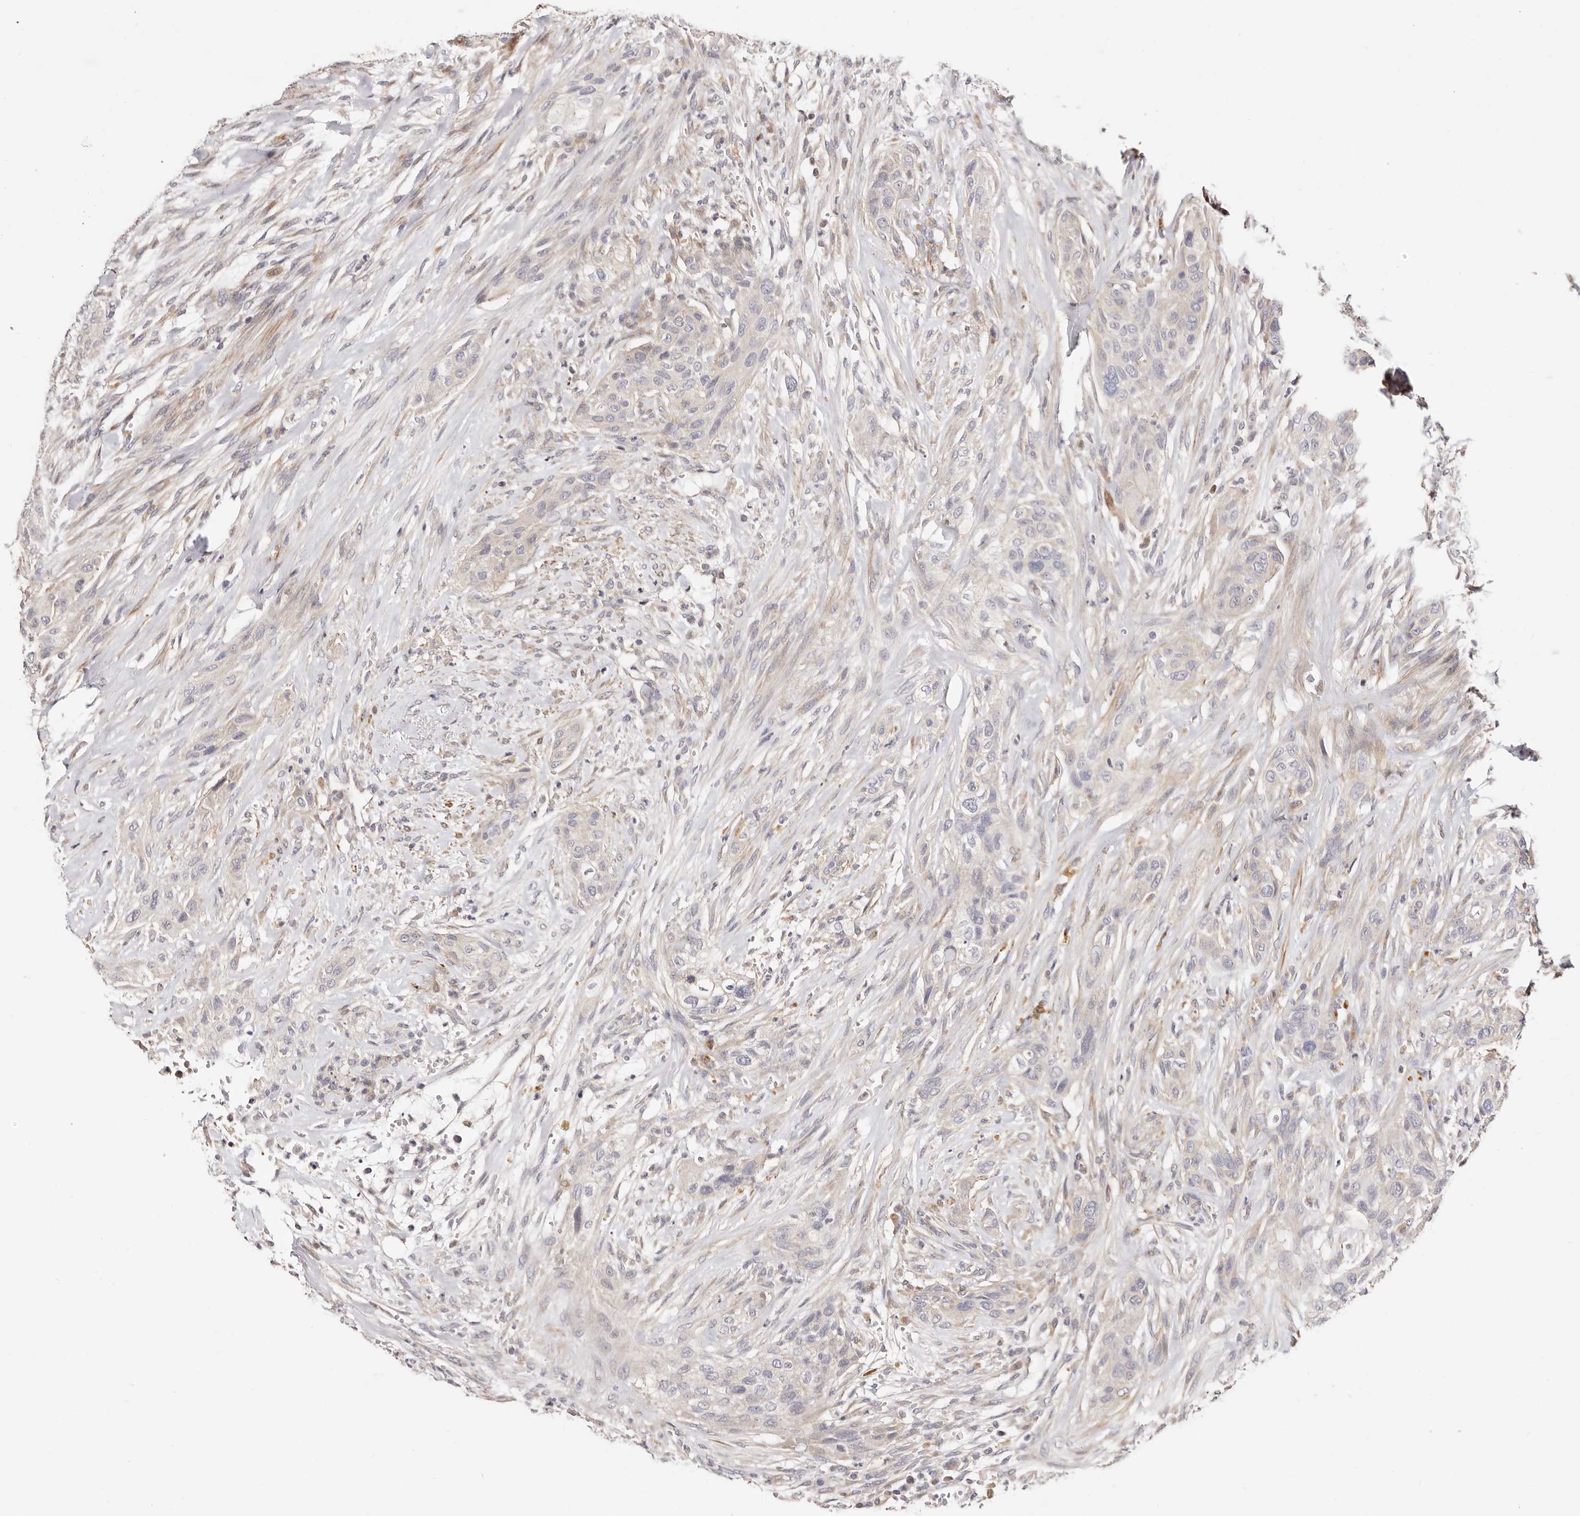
{"staining": {"intensity": "negative", "quantity": "none", "location": "none"}, "tissue": "urothelial cancer", "cell_type": "Tumor cells", "image_type": "cancer", "snomed": [{"axis": "morphology", "description": "Urothelial carcinoma, High grade"}, {"axis": "topography", "description": "Urinary bladder"}], "caption": "The histopathology image exhibits no significant expression in tumor cells of high-grade urothelial carcinoma.", "gene": "MAPK1", "patient": {"sex": "male", "age": 35}}